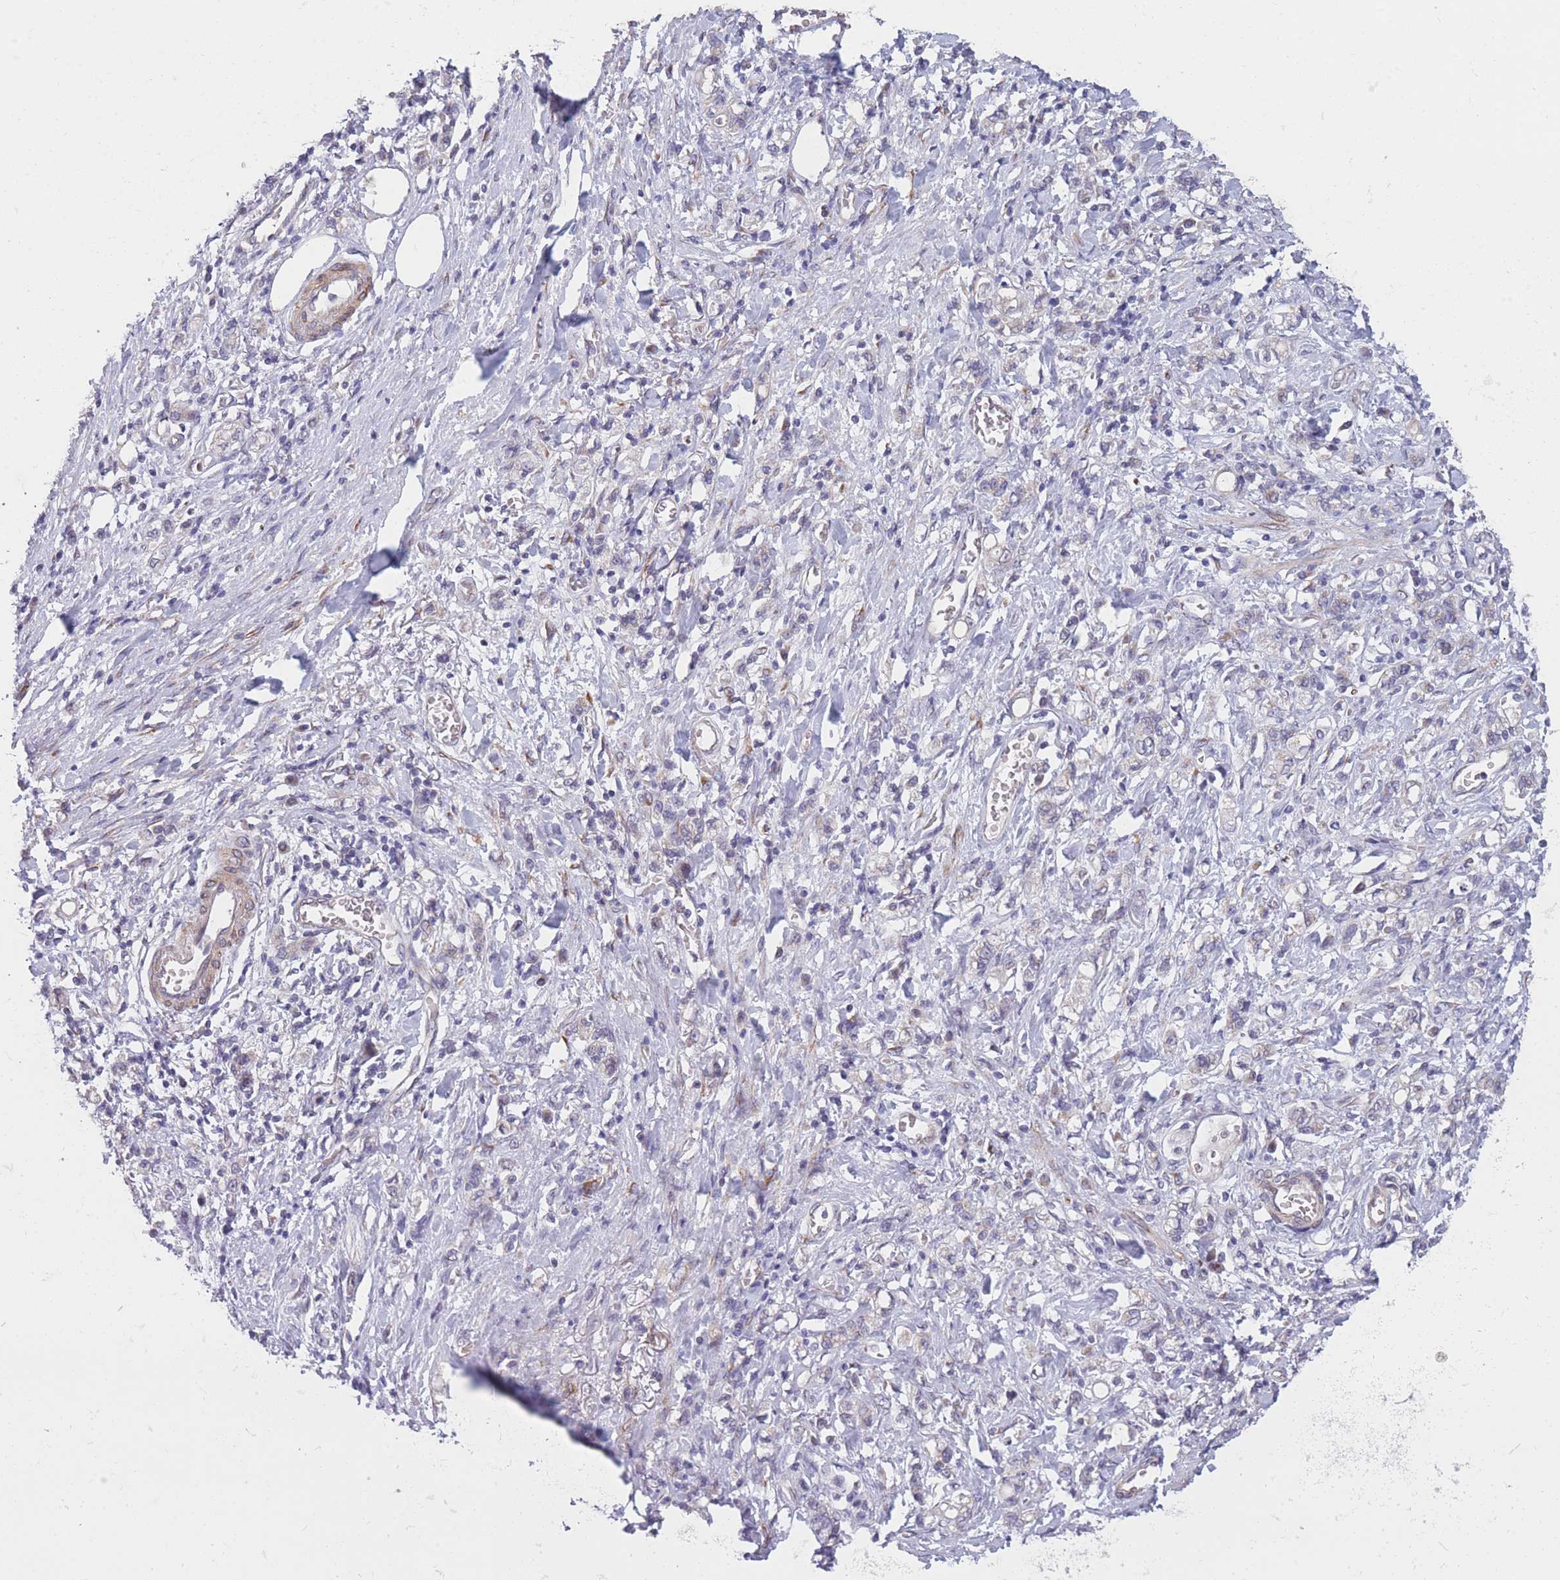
{"staining": {"intensity": "negative", "quantity": "none", "location": "none"}, "tissue": "stomach cancer", "cell_type": "Tumor cells", "image_type": "cancer", "snomed": [{"axis": "morphology", "description": "Adenocarcinoma, NOS"}, {"axis": "topography", "description": "Stomach"}], "caption": "Stomach cancer stained for a protein using immunohistochemistry exhibits no expression tumor cells.", "gene": "CCNQ", "patient": {"sex": "male", "age": 77}}